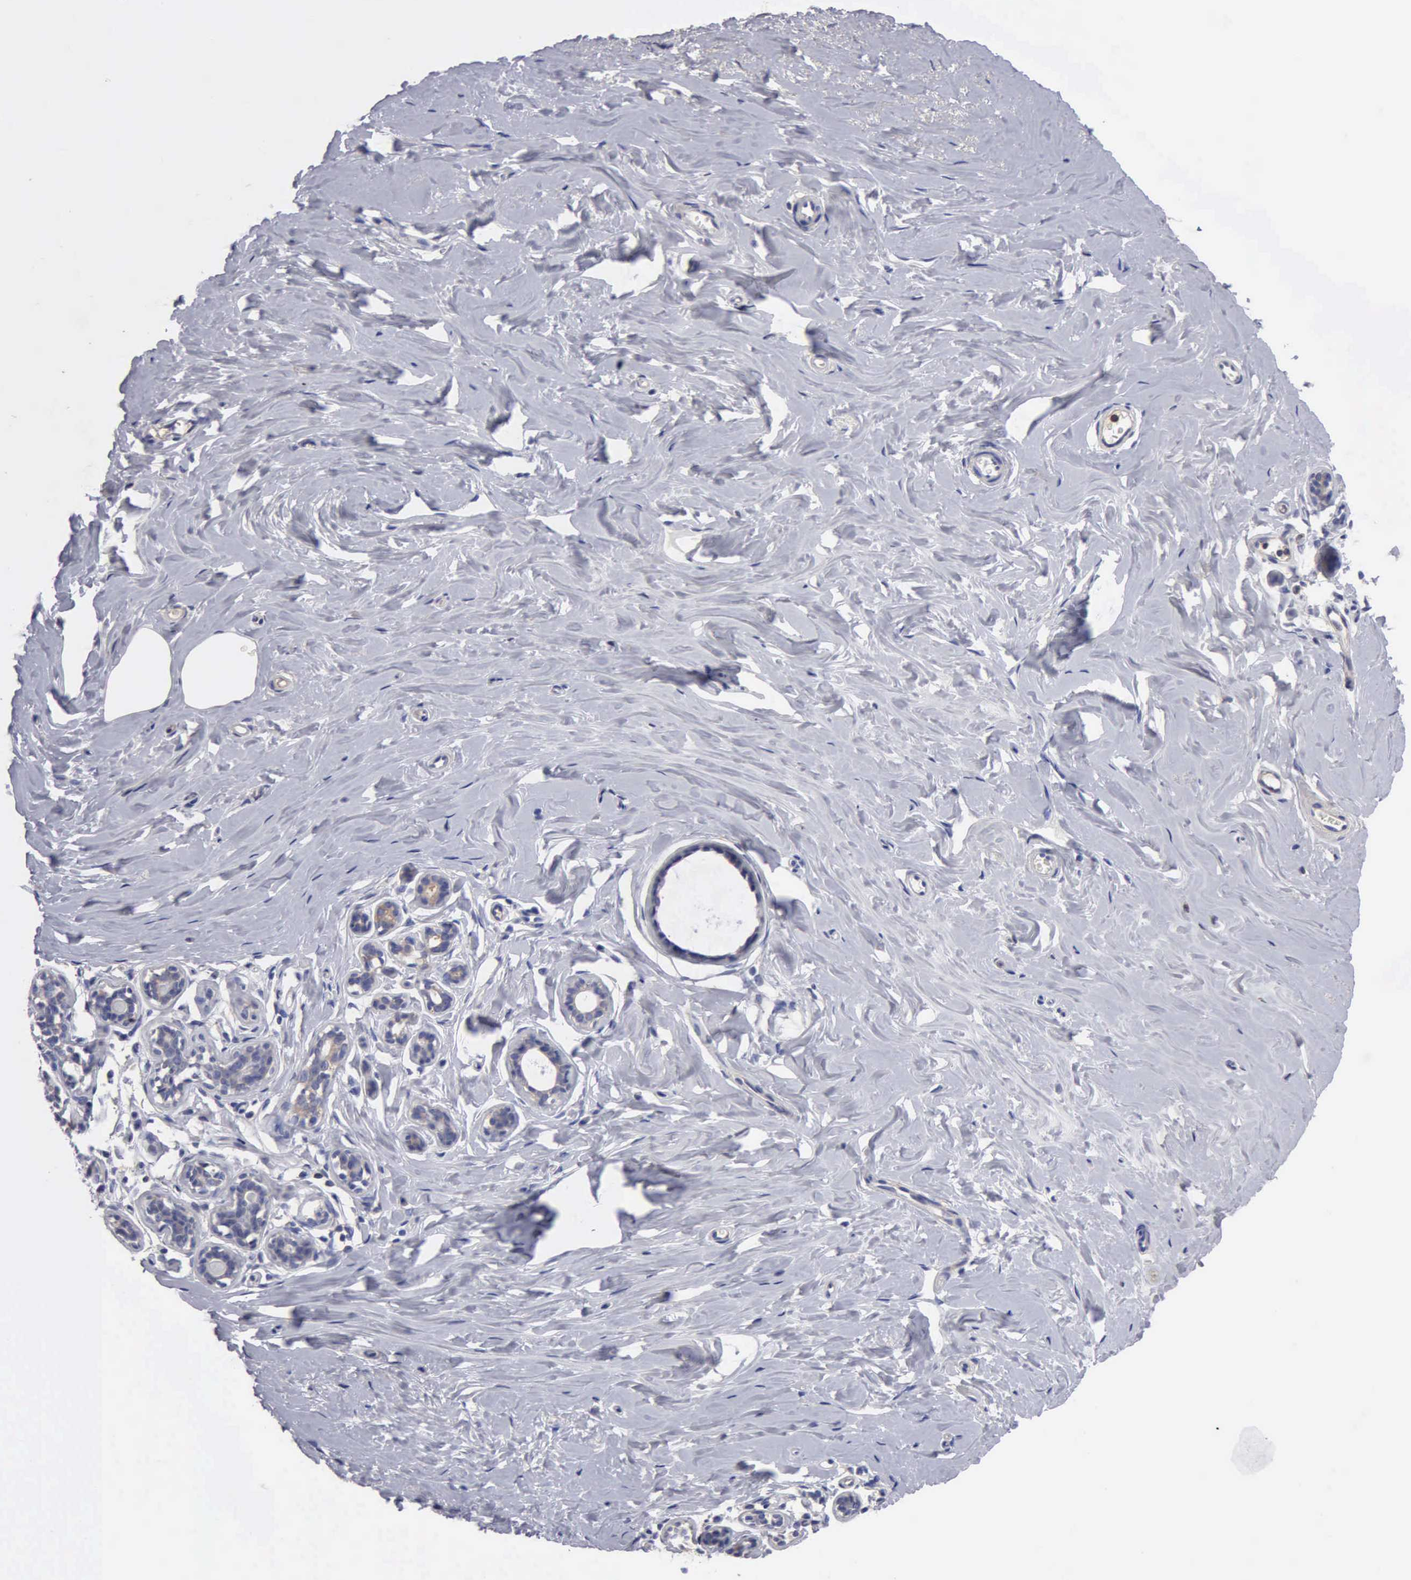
{"staining": {"intensity": "negative", "quantity": "none", "location": "none"}, "tissue": "breast", "cell_type": "Adipocytes", "image_type": "normal", "snomed": [{"axis": "morphology", "description": "Normal tissue, NOS"}, {"axis": "topography", "description": "Breast"}], "caption": "Adipocytes are negative for protein expression in unremarkable human breast. (DAB immunohistochemistry visualized using brightfield microscopy, high magnification).", "gene": "G6PD", "patient": {"sex": "female", "age": 45}}